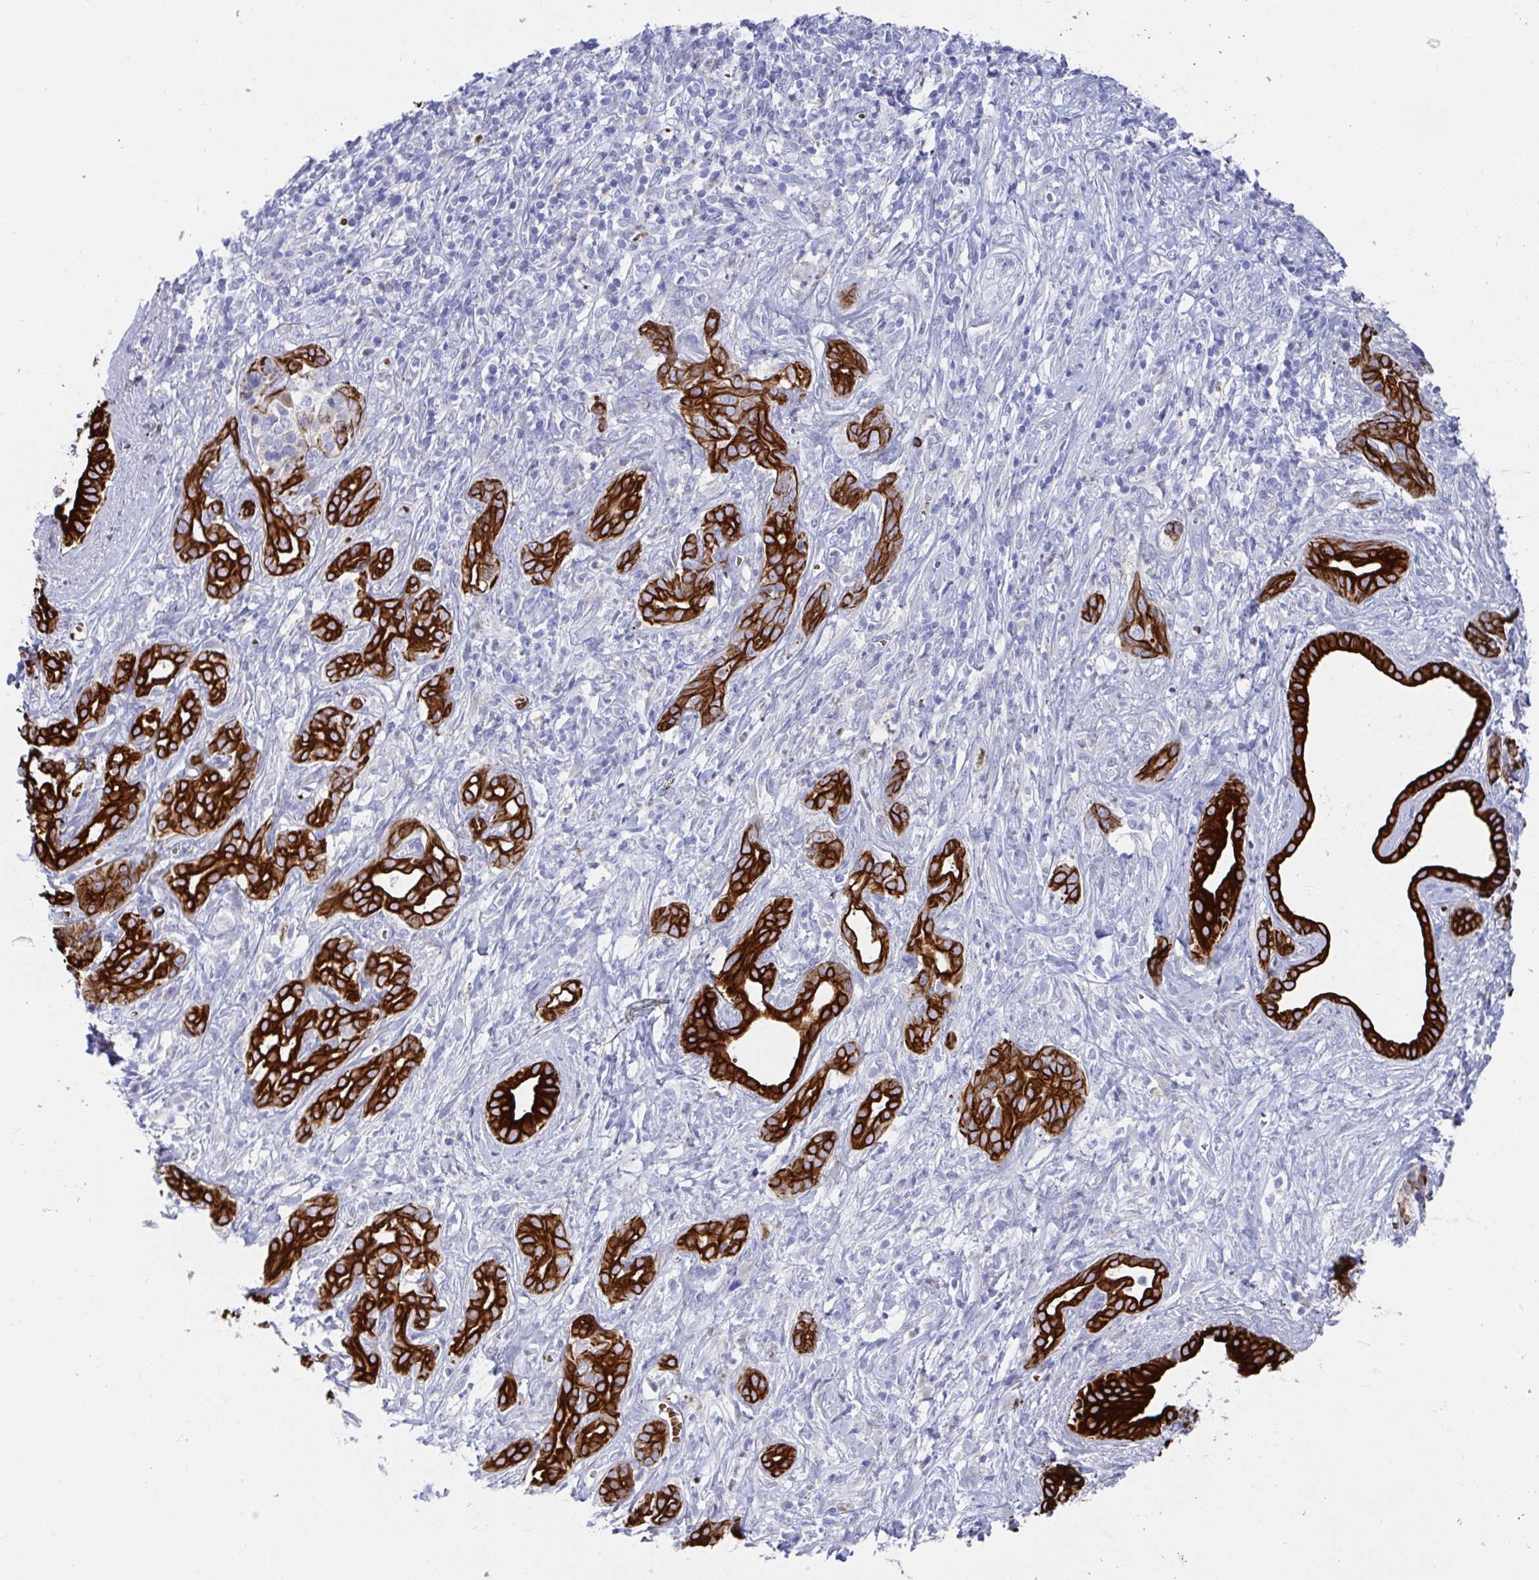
{"staining": {"intensity": "strong", "quantity": ">75%", "location": "cytoplasmic/membranous"}, "tissue": "pancreatic cancer", "cell_type": "Tumor cells", "image_type": "cancer", "snomed": [{"axis": "morphology", "description": "Adenocarcinoma, NOS"}, {"axis": "topography", "description": "Pancreas"}], "caption": "Strong cytoplasmic/membranous staining for a protein is seen in approximately >75% of tumor cells of pancreatic adenocarcinoma using IHC.", "gene": "CLDN8", "patient": {"sex": "male", "age": 61}}